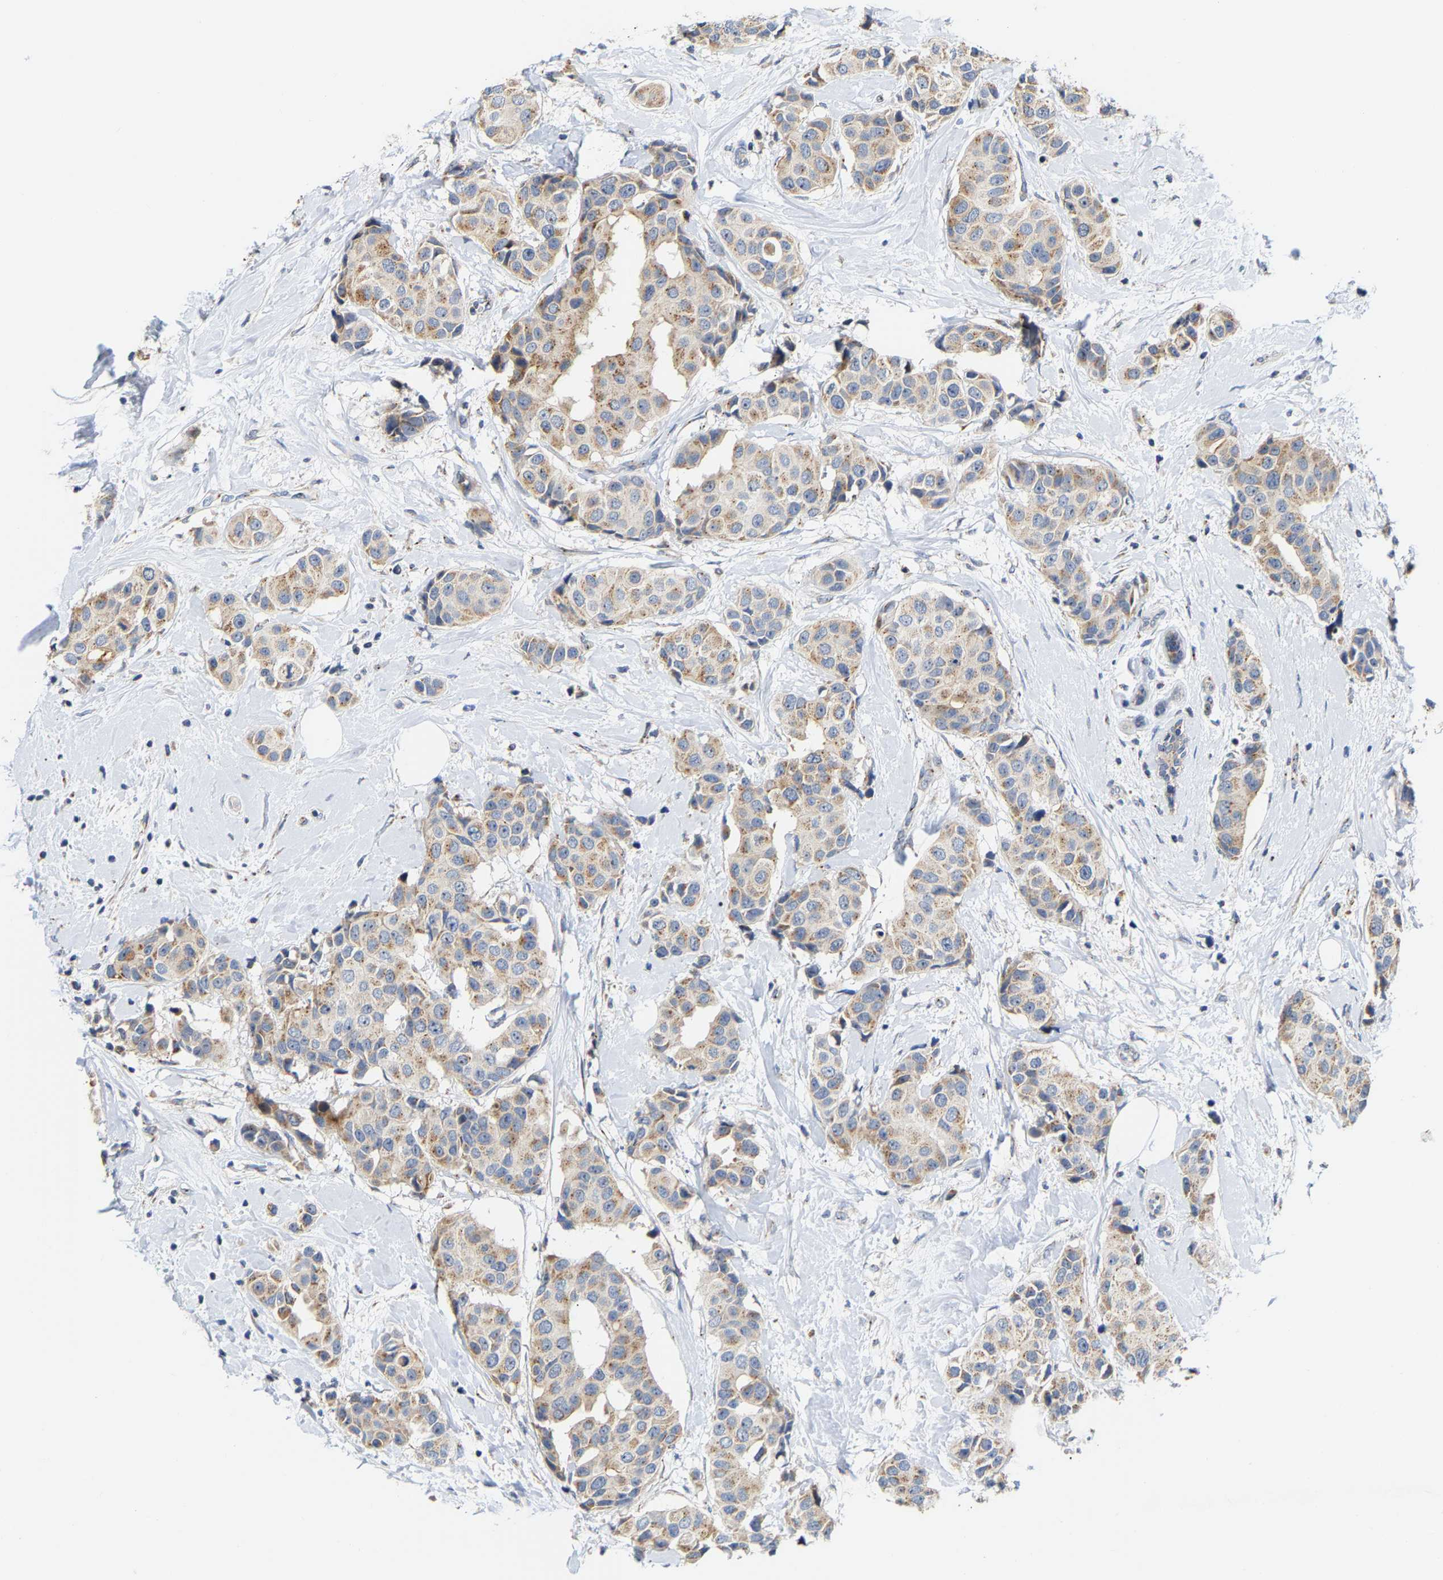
{"staining": {"intensity": "weak", "quantity": ">75%", "location": "cytoplasmic/membranous"}, "tissue": "breast cancer", "cell_type": "Tumor cells", "image_type": "cancer", "snomed": [{"axis": "morphology", "description": "Normal tissue, NOS"}, {"axis": "morphology", "description": "Duct carcinoma"}, {"axis": "topography", "description": "Breast"}], "caption": "Immunohistochemistry (IHC) of human breast cancer shows low levels of weak cytoplasmic/membranous expression in about >75% of tumor cells.", "gene": "PCNT", "patient": {"sex": "female", "age": 39}}